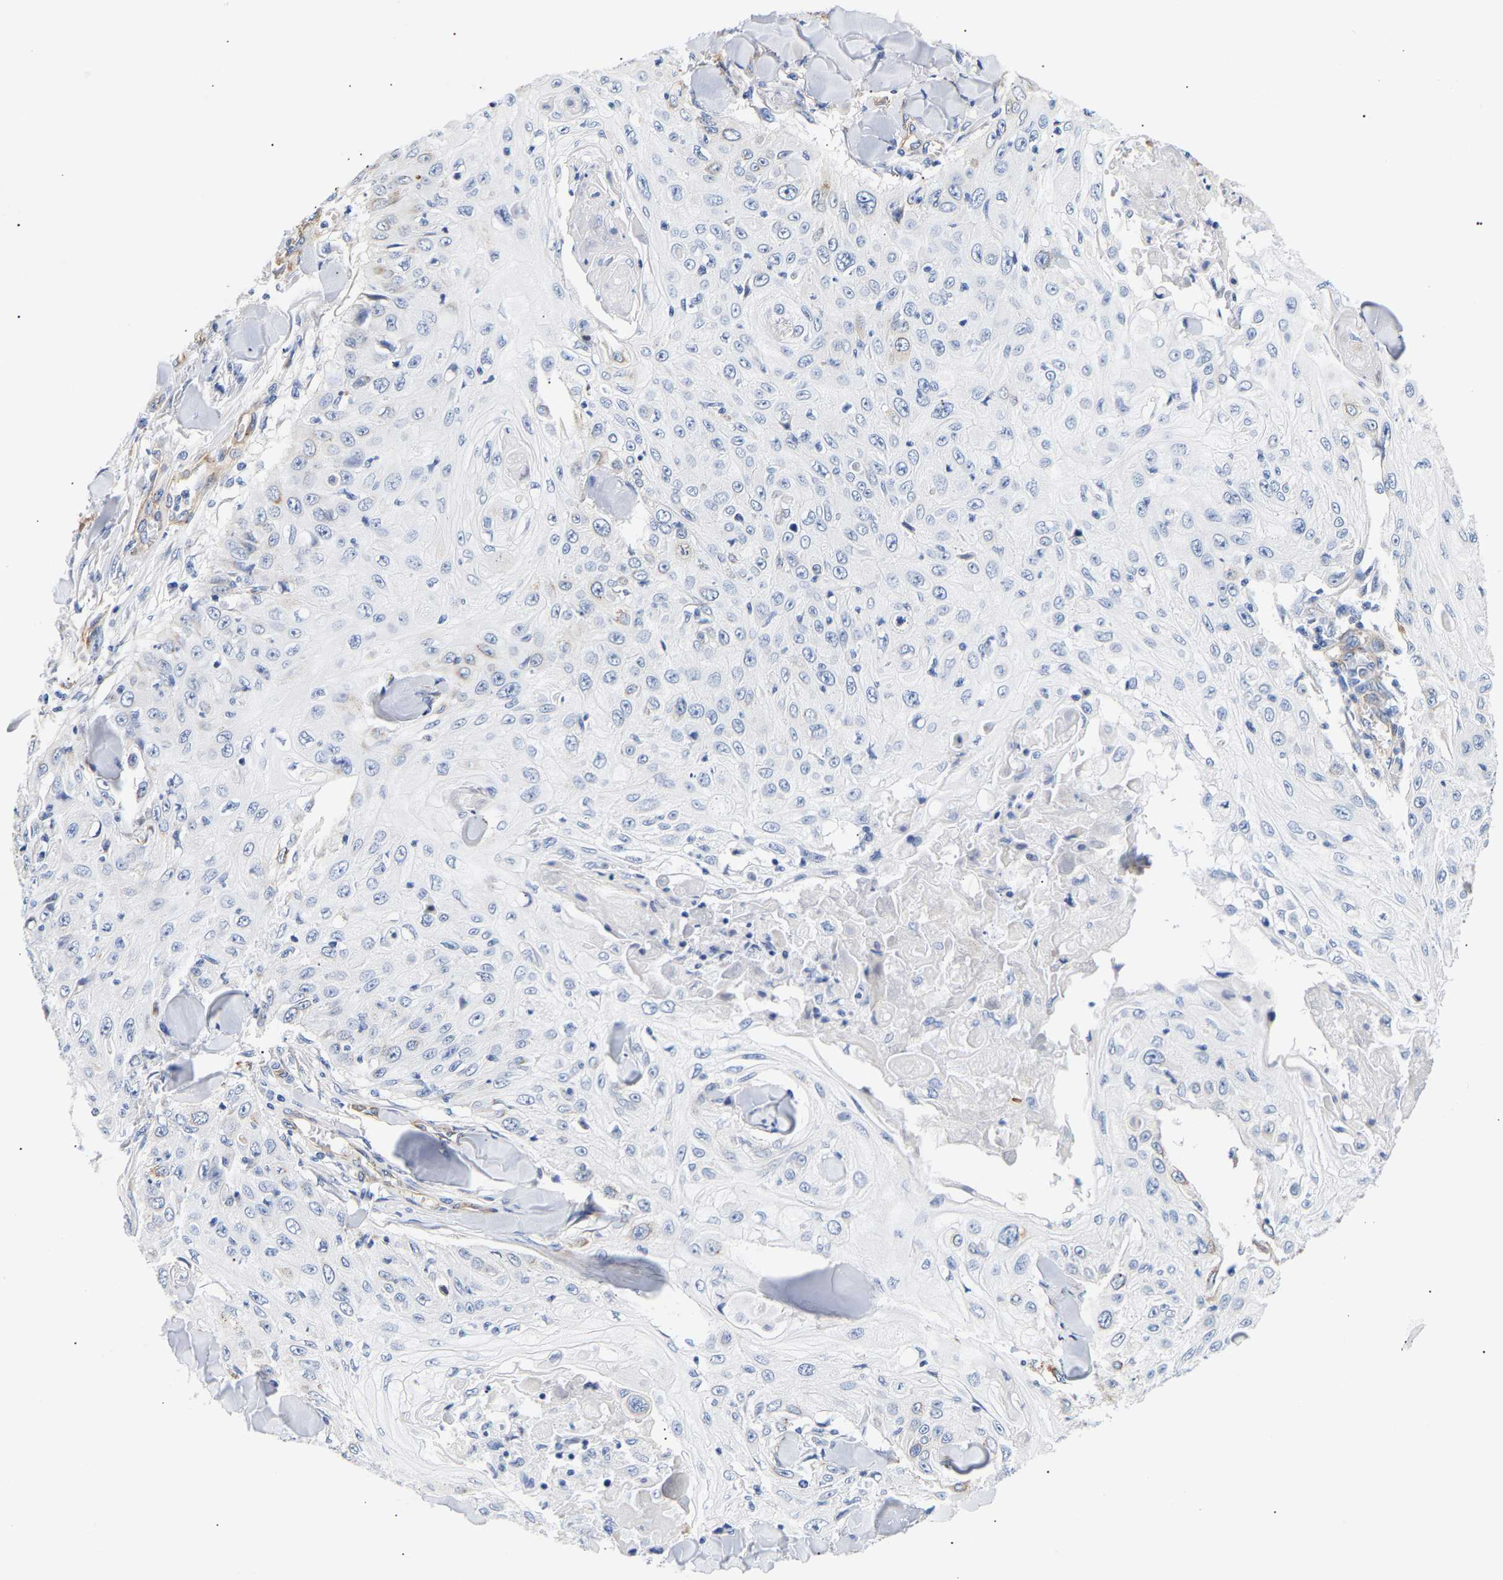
{"staining": {"intensity": "negative", "quantity": "none", "location": "none"}, "tissue": "skin cancer", "cell_type": "Tumor cells", "image_type": "cancer", "snomed": [{"axis": "morphology", "description": "Squamous cell carcinoma, NOS"}, {"axis": "topography", "description": "Skin"}], "caption": "Tumor cells are negative for brown protein staining in skin cancer (squamous cell carcinoma).", "gene": "IGFBP7", "patient": {"sex": "male", "age": 86}}